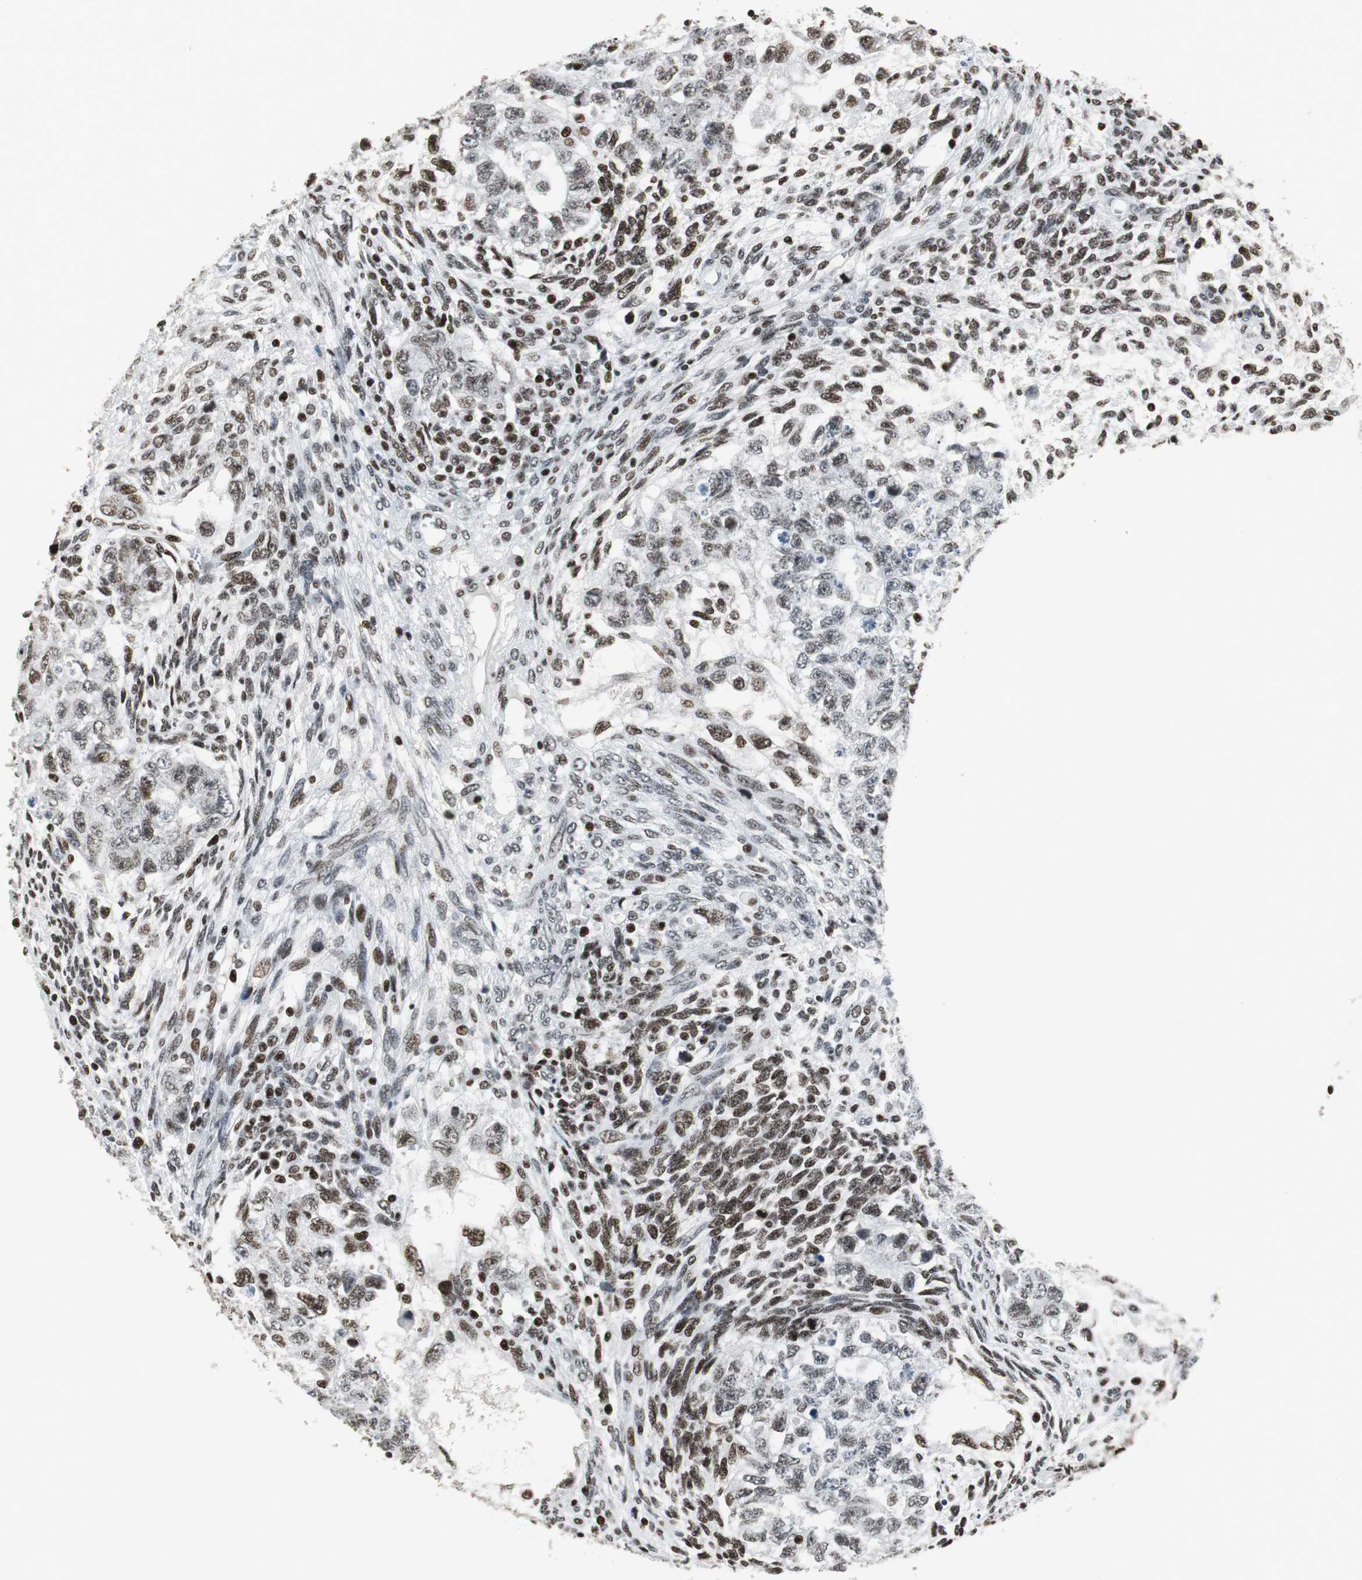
{"staining": {"intensity": "moderate", "quantity": ">75%", "location": "nuclear"}, "tissue": "testis cancer", "cell_type": "Tumor cells", "image_type": "cancer", "snomed": [{"axis": "morphology", "description": "Normal tissue, NOS"}, {"axis": "morphology", "description": "Carcinoma, Embryonal, NOS"}, {"axis": "topography", "description": "Testis"}], "caption": "A photomicrograph showing moderate nuclear expression in about >75% of tumor cells in testis cancer, as visualized by brown immunohistochemical staining.", "gene": "RBBP4", "patient": {"sex": "male", "age": 36}}